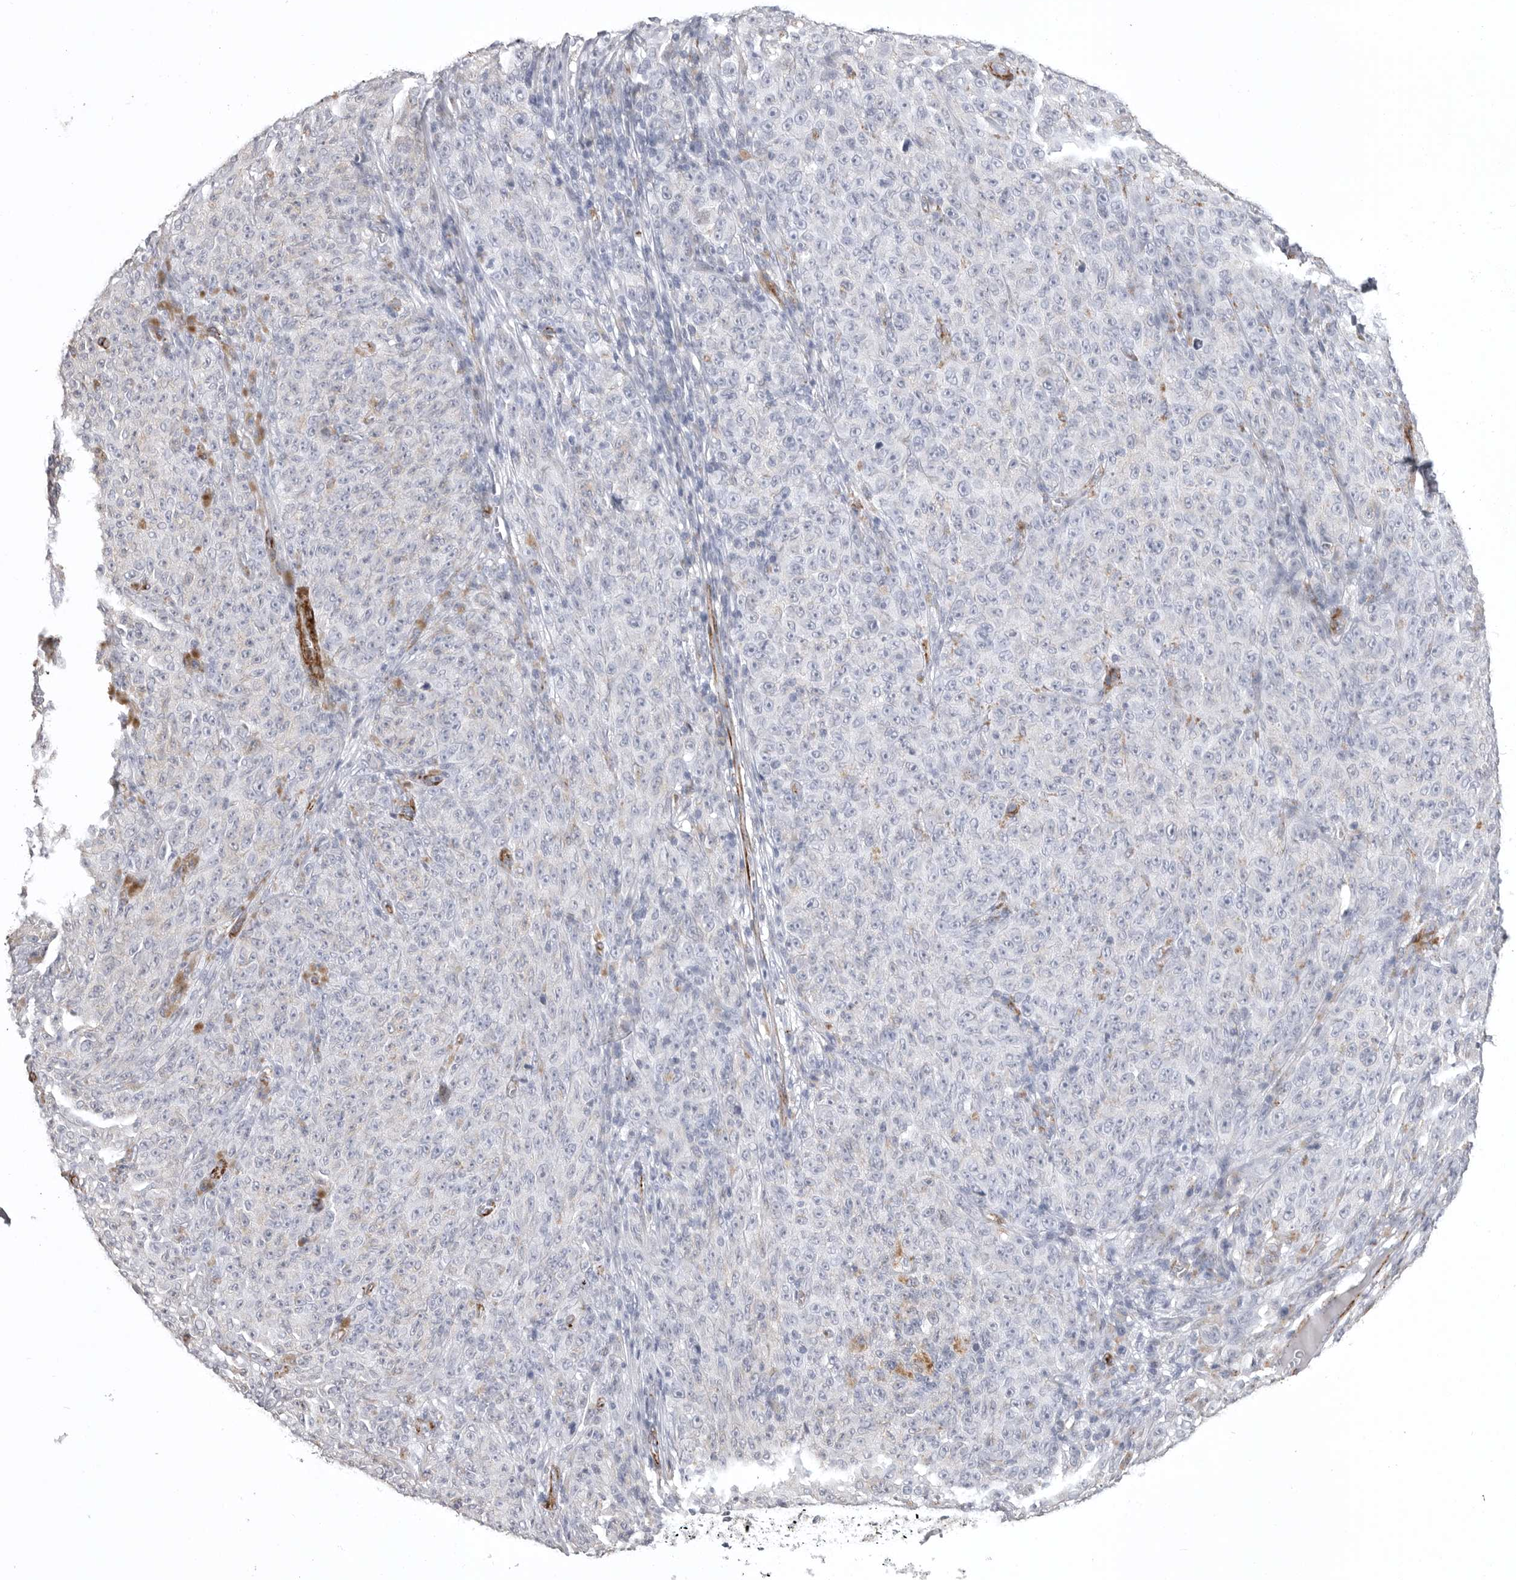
{"staining": {"intensity": "negative", "quantity": "none", "location": "none"}, "tissue": "melanoma", "cell_type": "Tumor cells", "image_type": "cancer", "snomed": [{"axis": "morphology", "description": "Malignant melanoma, NOS"}, {"axis": "topography", "description": "Skin"}], "caption": "A high-resolution micrograph shows IHC staining of malignant melanoma, which shows no significant positivity in tumor cells. (DAB (3,3'-diaminobenzidine) immunohistochemistry (IHC) visualized using brightfield microscopy, high magnification).", "gene": "AOC3", "patient": {"sex": "female", "age": 82}}